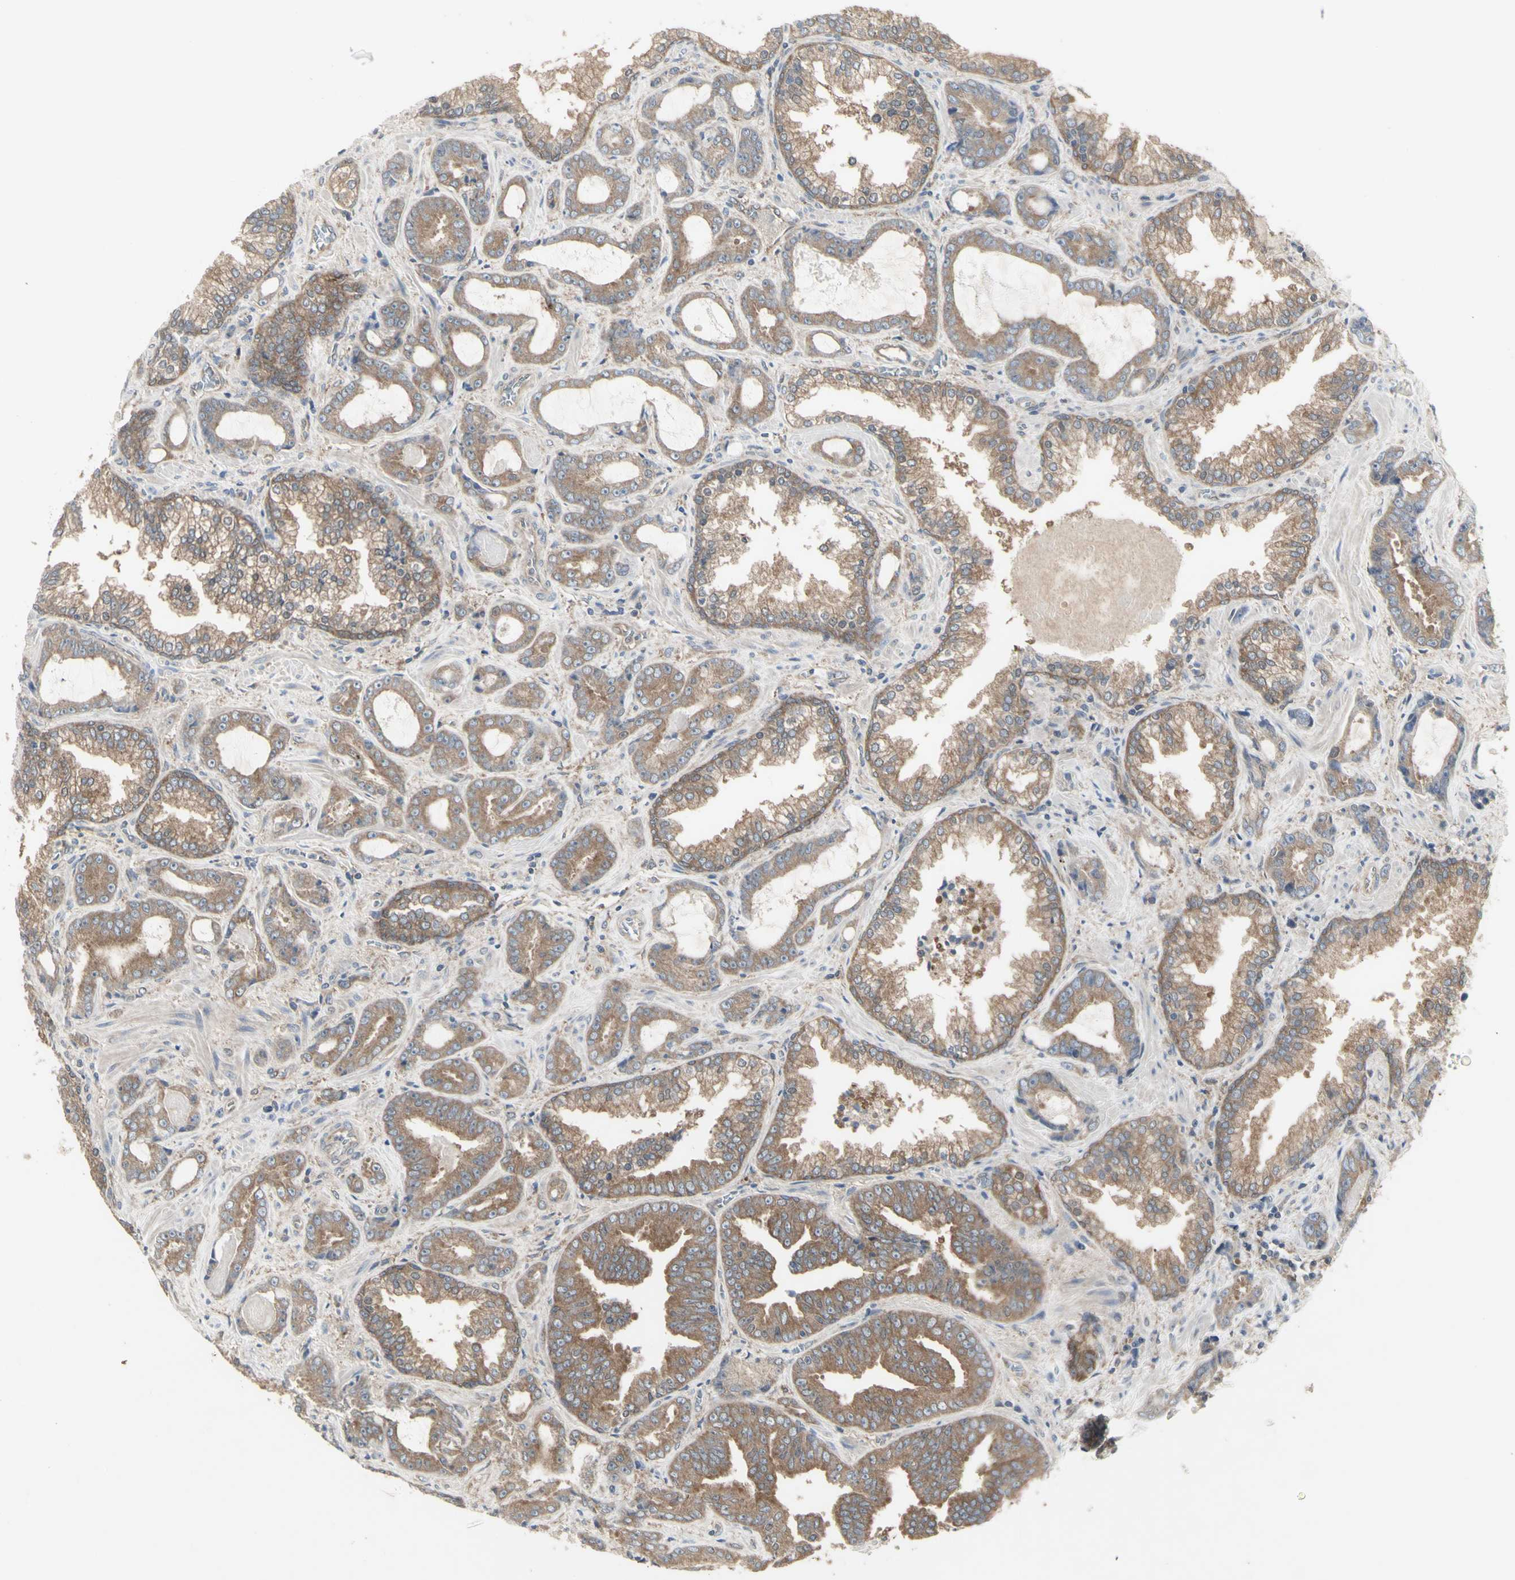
{"staining": {"intensity": "moderate", "quantity": ">75%", "location": "cytoplasmic/membranous"}, "tissue": "prostate cancer", "cell_type": "Tumor cells", "image_type": "cancer", "snomed": [{"axis": "morphology", "description": "Adenocarcinoma, Low grade"}, {"axis": "topography", "description": "Prostate"}], "caption": "Immunohistochemistry (IHC) image of neoplastic tissue: prostate cancer stained using immunohistochemistry exhibits medium levels of moderate protein expression localized specifically in the cytoplasmic/membranous of tumor cells, appearing as a cytoplasmic/membranous brown color.", "gene": "CHURC1-FNTB", "patient": {"sex": "male", "age": 60}}